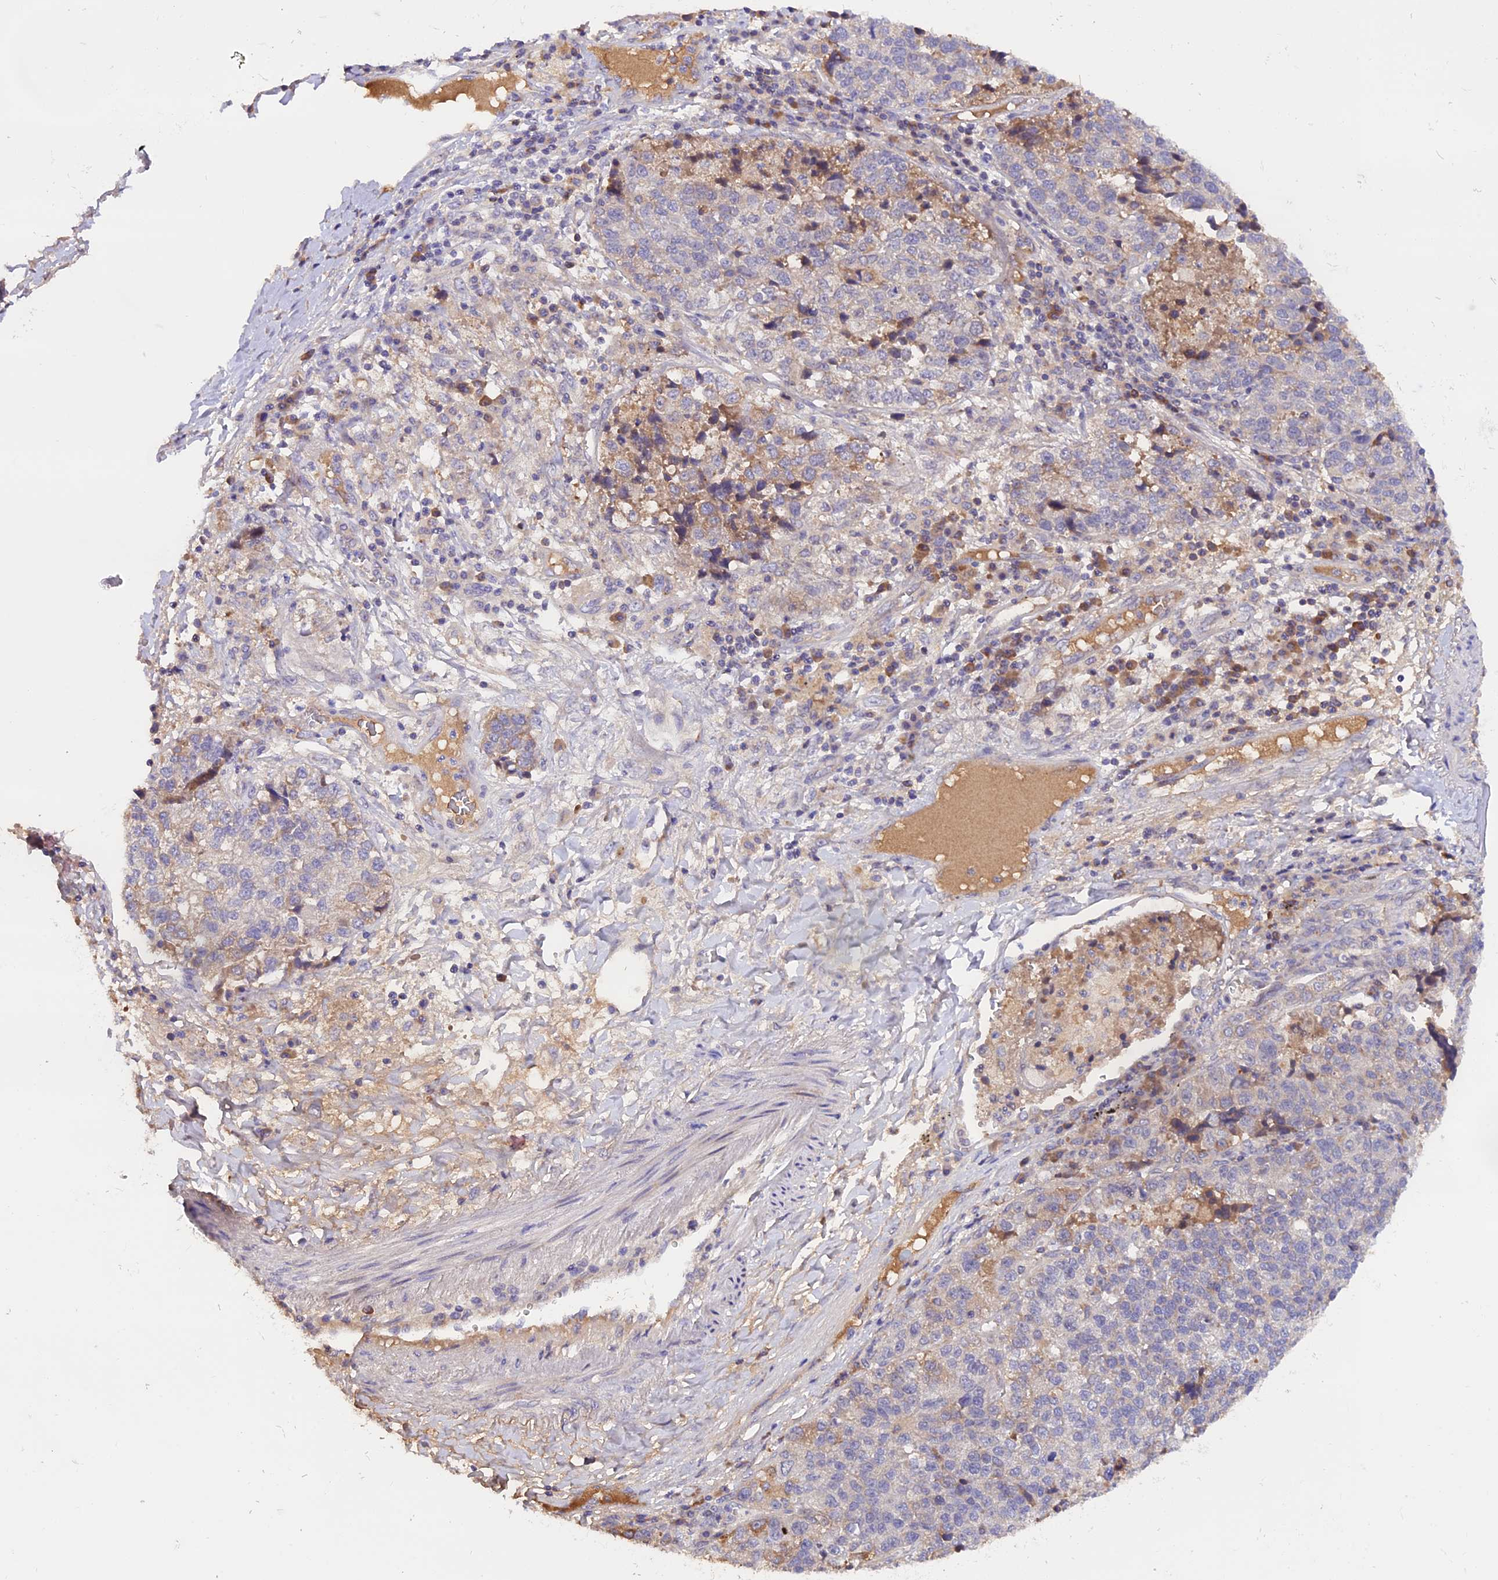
{"staining": {"intensity": "weak", "quantity": "<25%", "location": "cytoplasmic/membranous"}, "tissue": "lung cancer", "cell_type": "Tumor cells", "image_type": "cancer", "snomed": [{"axis": "morphology", "description": "Adenocarcinoma, NOS"}, {"axis": "topography", "description": "Lung"}], "caption": "Immunohistochemistry (IHC) of human lung adenocarcinoma demonstrates no staining in tumor cells. (DAB immunohistochemistry (IHC) with hematoxylin counter stain).", "gene": "MARK4", "patient": {"sex": "male", "age": 49}}